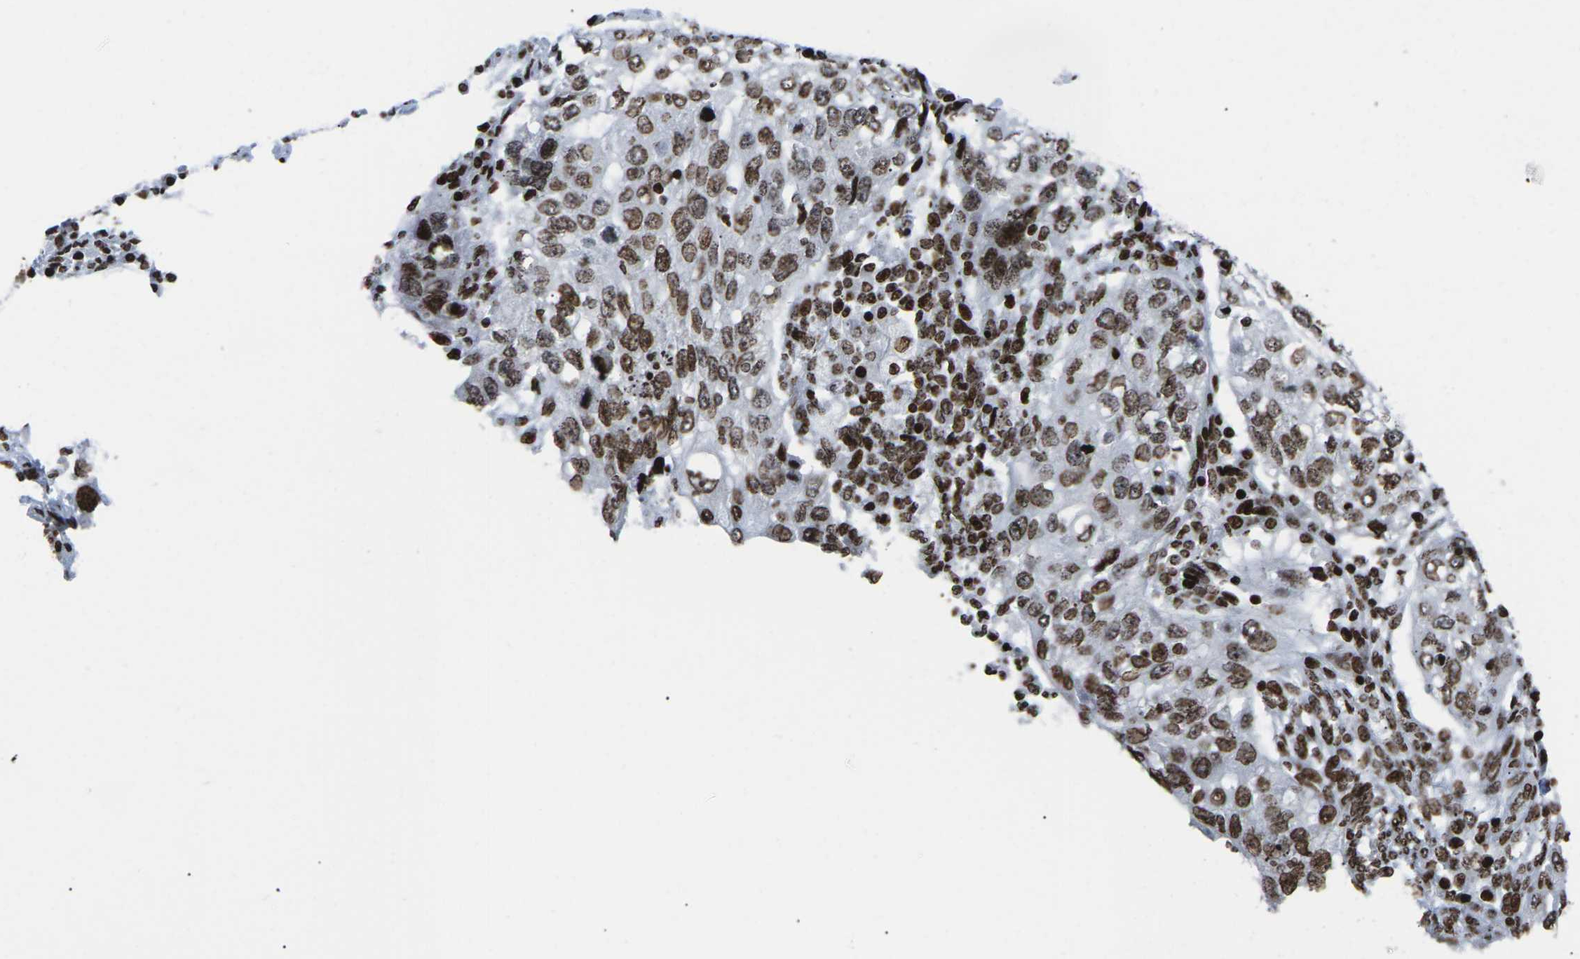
{"staining": {"intensity": "strong", "quantity": ">75%", "location": "nuclear"}, "tissue": "lung cancer", "cell_type": "Tumor cells", "image_type": "cancer", "snomed": [{"axis": "morphology", "description": "Squamous cell carcinoma, NOS"}, {"axis": "topography", "description": "Lung"}], "caption": "Protein expression by IHC shows strong nuclear positivity in approximately >75% of tumor cells in lung cancer.", "gene": "H1-4", "patient": {"sex": "female", "age": 63}}